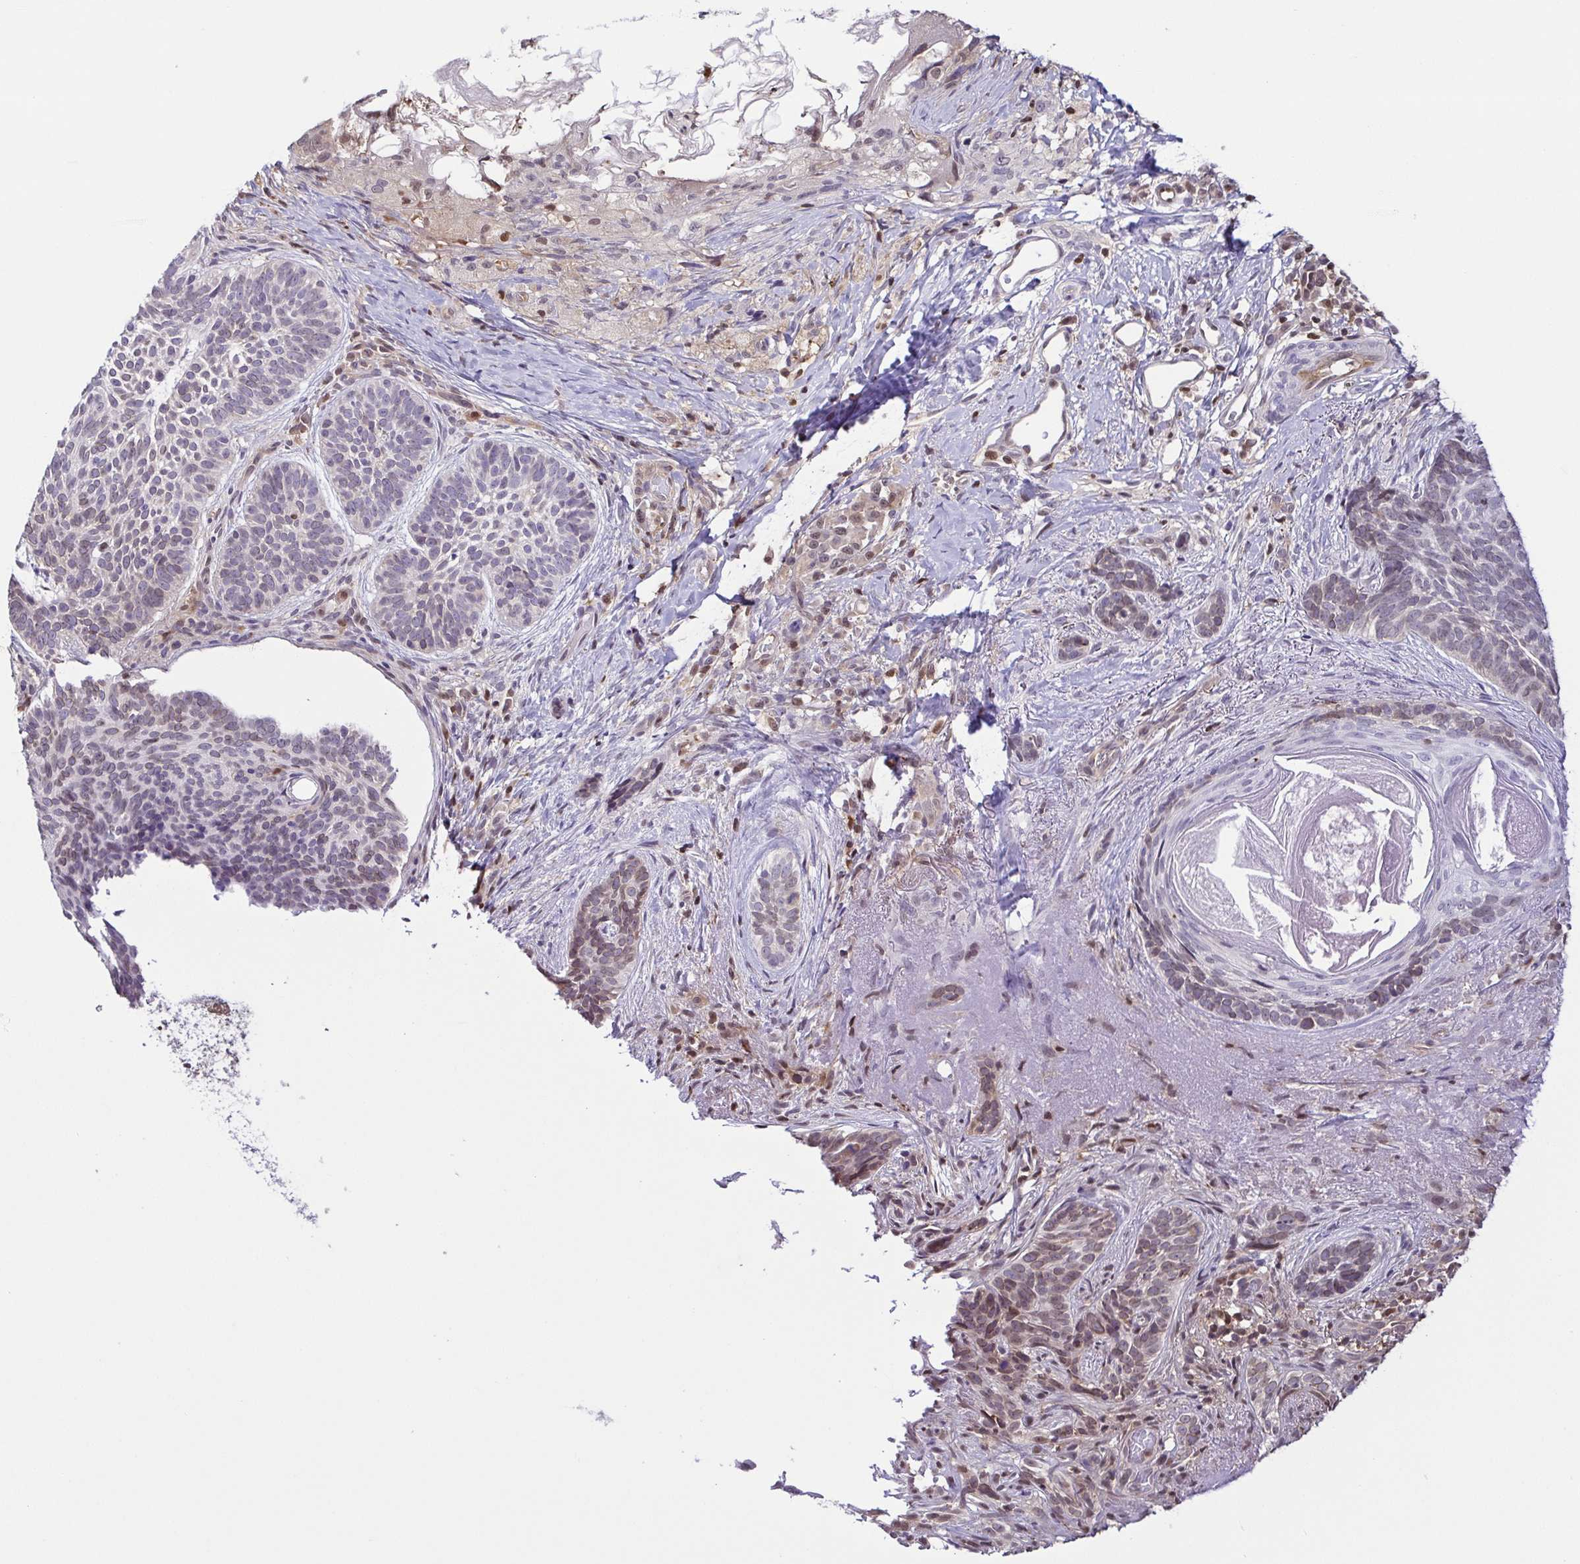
{"staining": {"intensity": "weak", "quantity": "<25%", "location": "nuclear"}, "tissue": "skin cancer", "cell_type": "Tumor cells", "image_type": "cancer", "snomed": [{"axis": "morphology", "description": "Basal cell carcinoma"}, {"axis": "topography", "description": "Skin"}], "caption": "Immunohistochemical staining of skin basal cell carcinoma shows no significant positivity in tumor cells.", "gene": "PSMB9", "patient": {"sex": "female", "age": 74}}